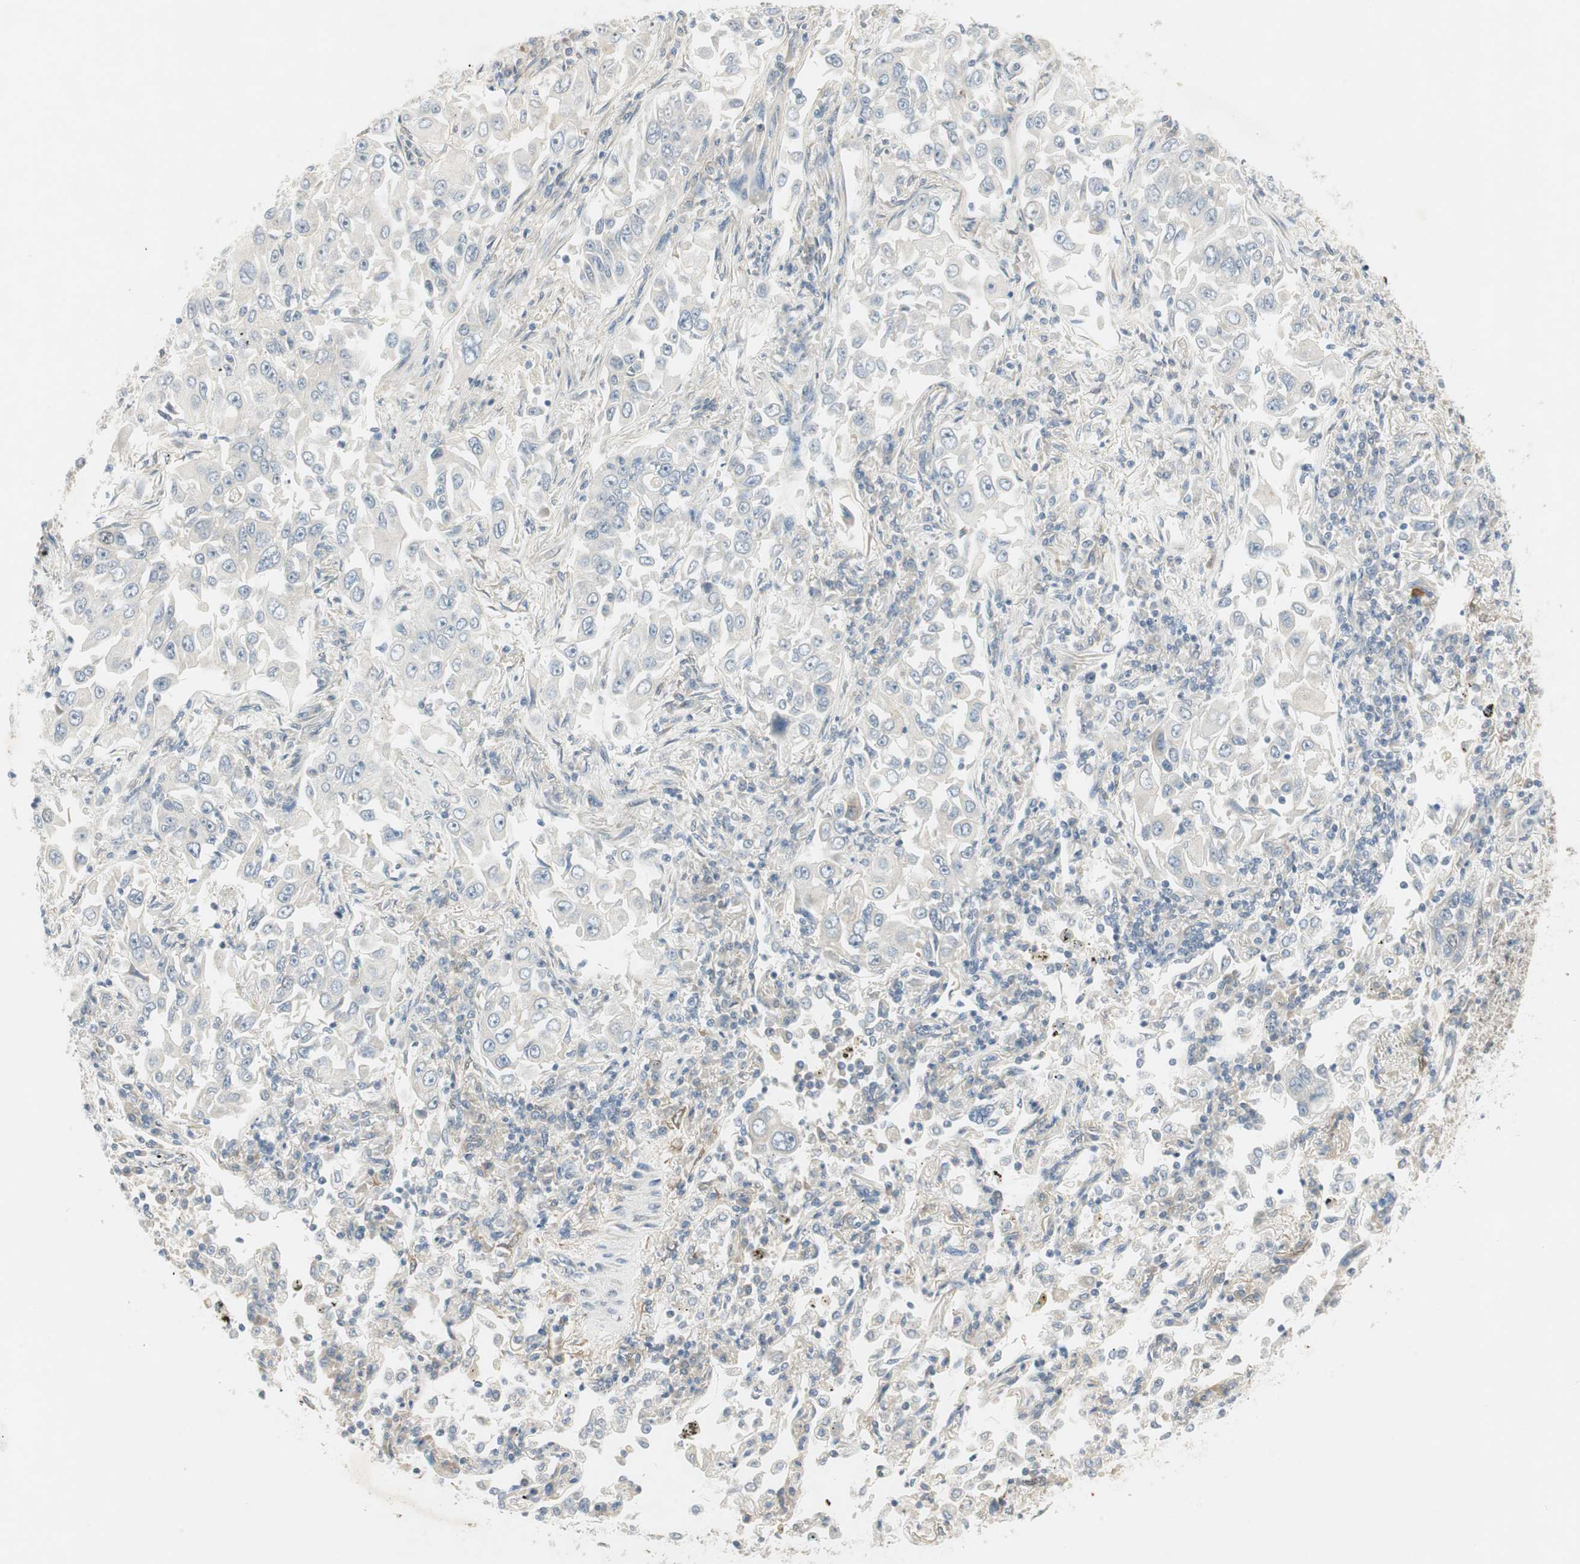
{"staining": {"intensity": "negative", "quantity": "none", "location": "none"}, "tissue": "lung cancer", "cell_type": "Tumor cells", "image_type": "cancer", "snomed": [{"axis": "morphology", "description": "Adenocarcinoma, NOS"}, {"axis": "topography", "description": "Lung"}], "caption": "Immunohistochemistry photomicrograph of human lung cancer (adenocarcinoma) stained for a protein (brown), which exhibits no positivity in tumor cells.", "gene": "STON1-GTF2A1L", "patient": {"sex": "male", "age": 84}}